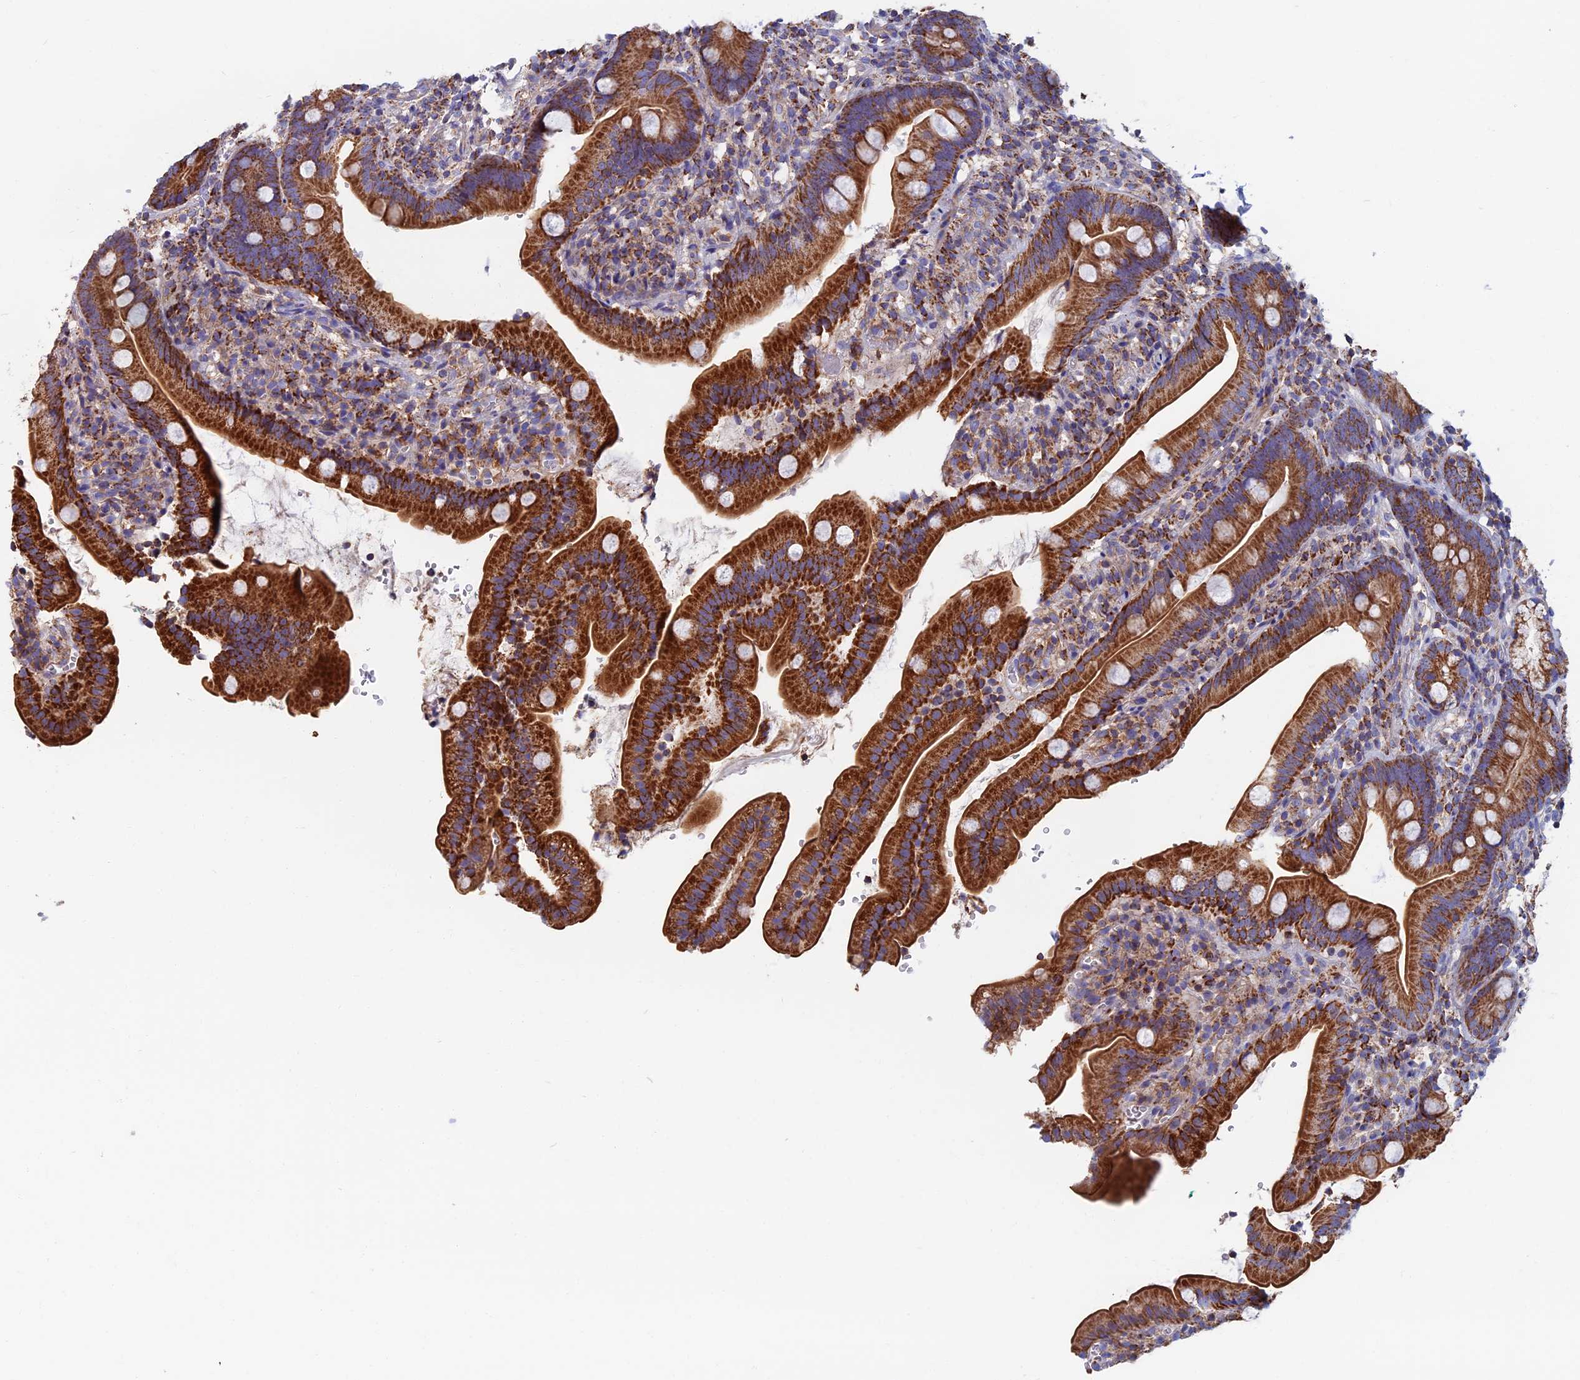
{"staining": {"intensity": "strong", "quantity": ">75%", "location": "cytoplasmic/membranous"}, "tissue": "duodenum", "cell_type": "Glandular cells", "image_type": "normal", "snomed": [{"axis": "morphology", "description": "Normal tissue, NOS"}, {"axis": "topography", "description": "Duodenum"}], "caption": "DAB immunohistochemical staining of unremarkable human duodenum demonstrates strong cytoplasmic/membranous protein expression in about >75% of glandular cells.", "gene": "HSD17B8", "patient": {"sex": "female", "age": 67}}